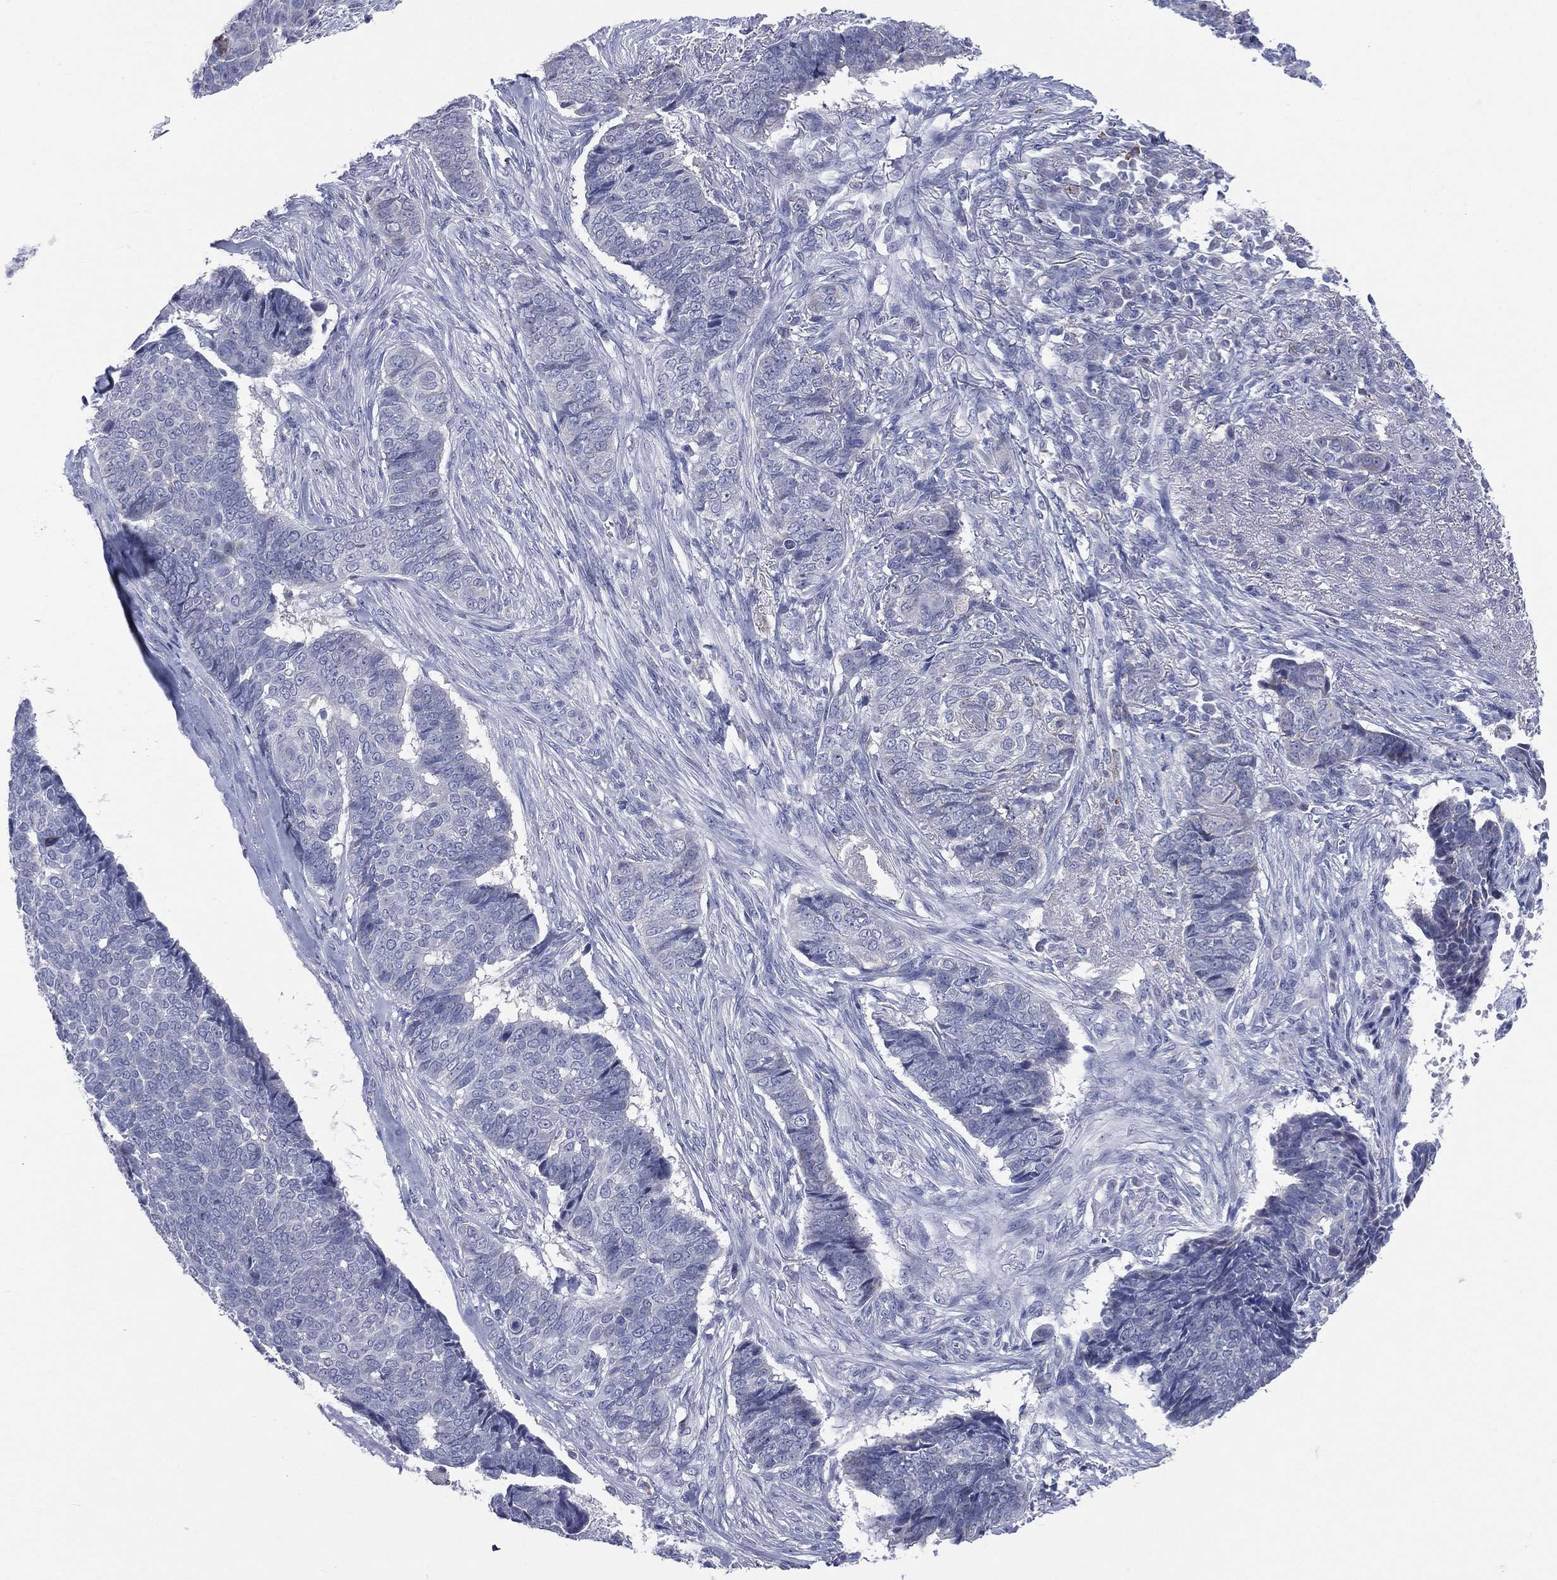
{"staining": {"intensity": "negative", "quantity": "none", "location": "none"}, "tissue": "skin cancer", "cell_type": "Tumor cells", "image_type": "cancer", "snomed": [{"axis": "morphology", "description": "Basal cell carcinoma"}, {"axis": "topography", "description": "Skin"}], "caption": "The histopathology image demonstrates no staining of tumor cells in basal cell carcinoma (skin).", "gene": "AKAP3", "patient": {"sex": "male", "age": 86}}